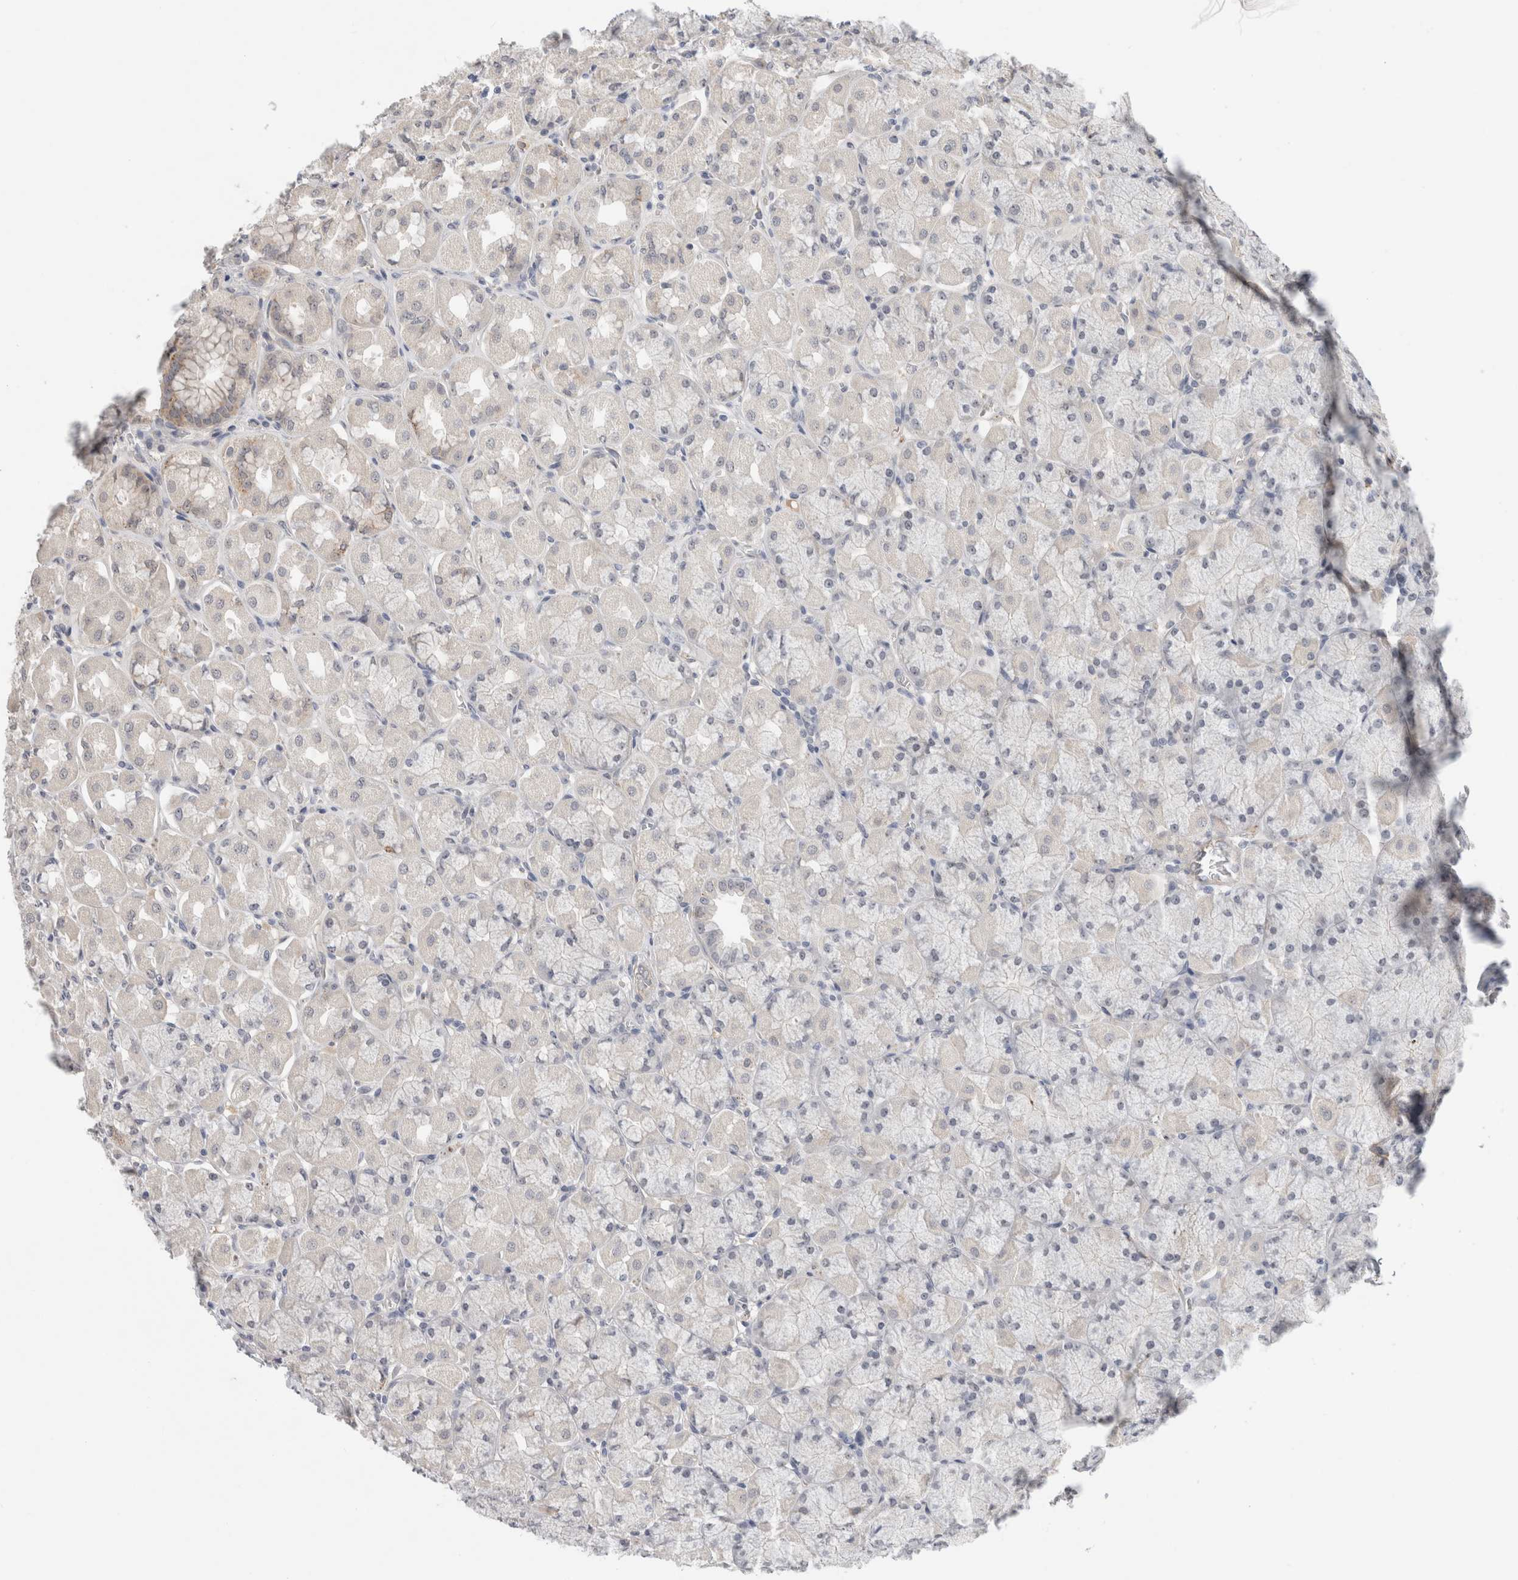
{"staining": {"intensity": "weak", "quantity": "<25%", "location": "cytoplasmic/membranous"}, "tissue": "stomach", "cell_type": "Glandular cells", "image_type": "normal", "snomed": [{"axis": "morphology", "description": "Normal tissue, NOS"}, {"axis": "topography", "description": "Stomach, upper"}], "caption": "The histopathology image exhibits no staining of glandular cells in unremarkable stomach.", "gene": "HCN3", "patient": {"sex": "female", "age": 56}}